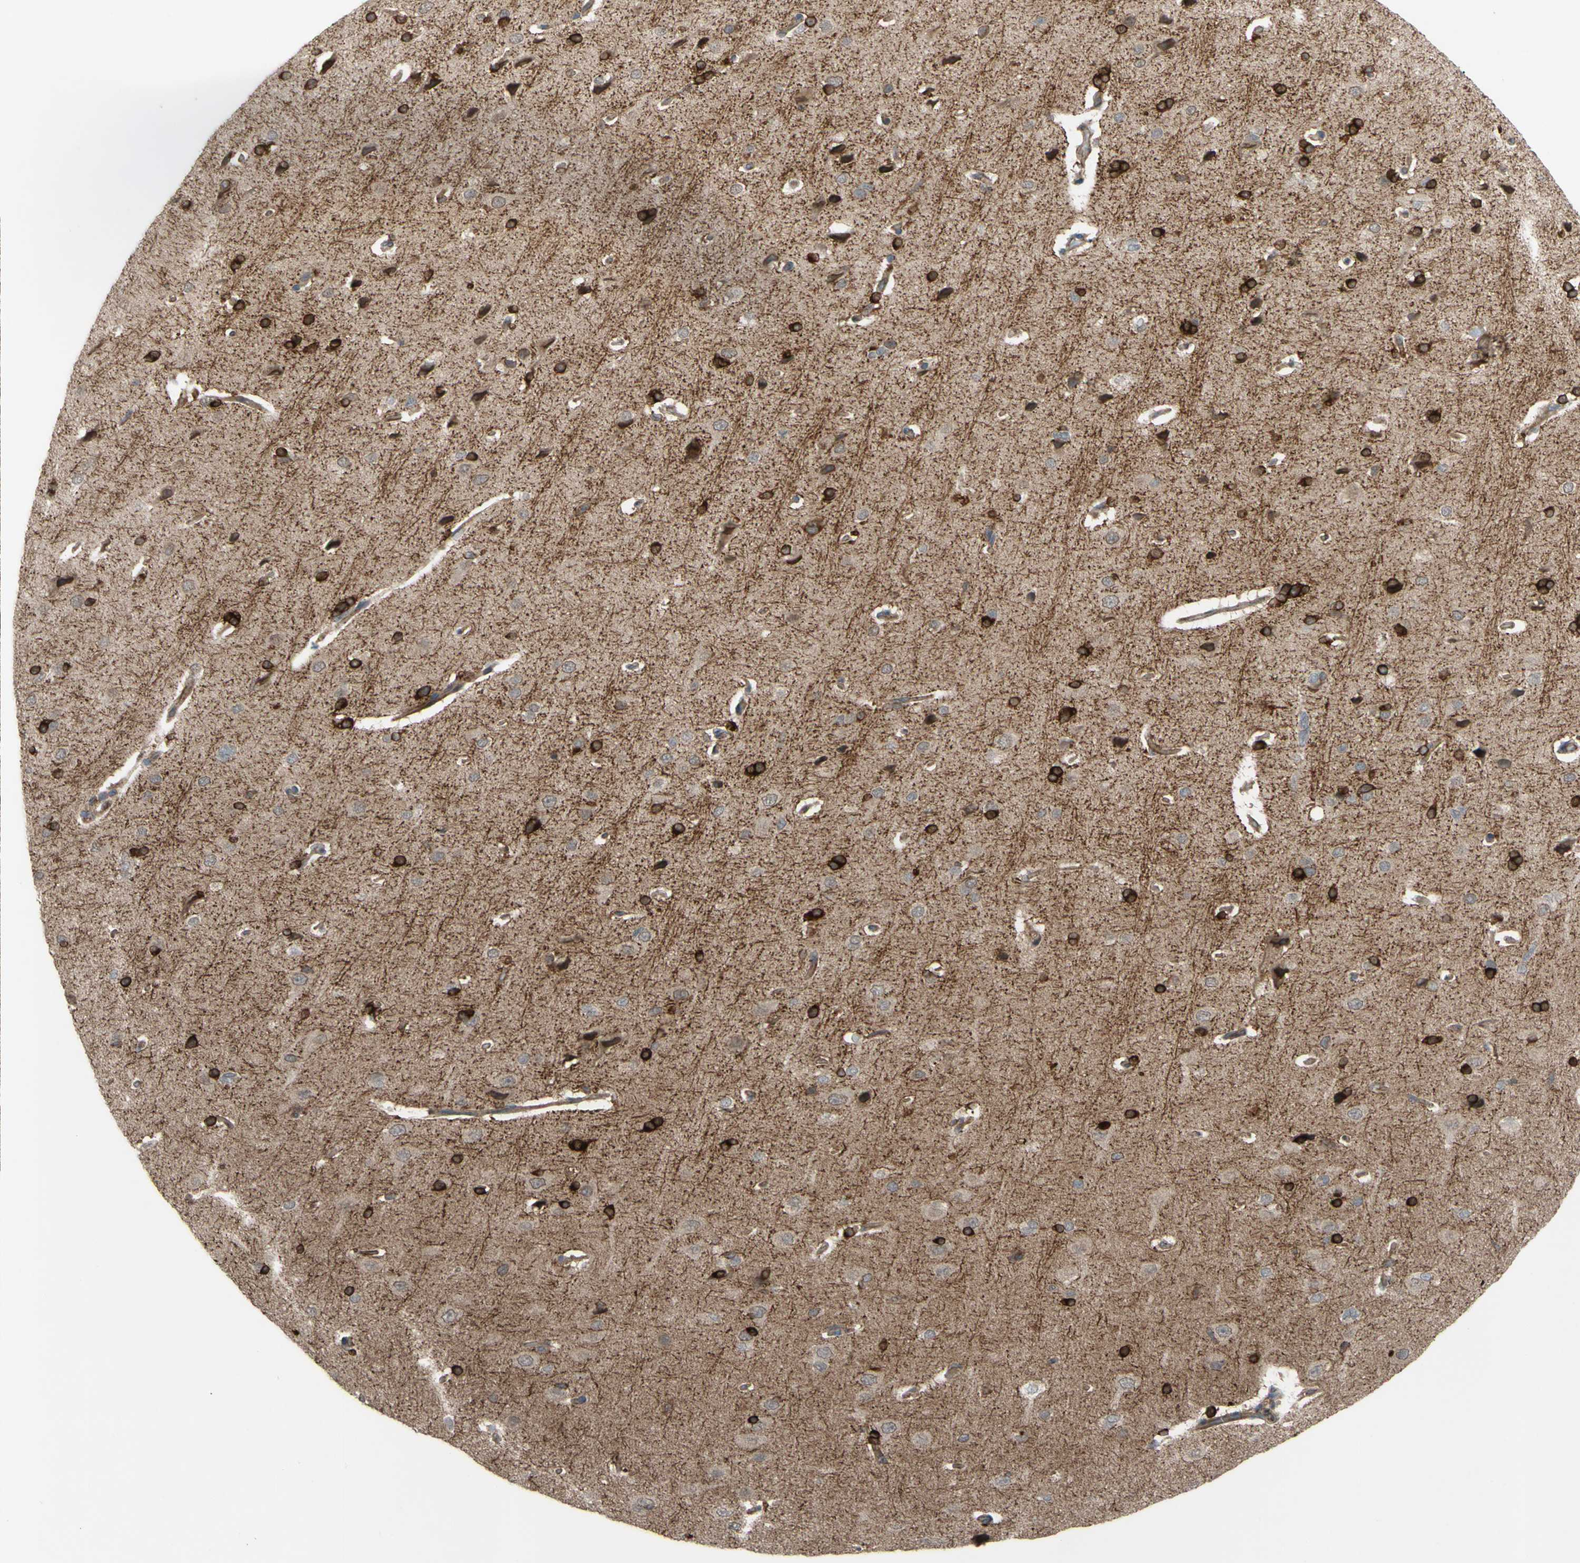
{"staining": {"intensity": "weak", "quantity": ">75%", "location": "cytoplasmic/membranous"}, "tissue": "cerebral cortex", "cell_type": "Endothelial cells", "image_type": "normal", "snomed": [{"axis": "morphology", "description": "Normal tissue, NOS"}, {"axis": "topography", "description": "Cerebral cortex"}], "caption": "Human cerebral cortex stained with a brown dye shows weak cytoplasmic/membranous positive expression in approximately >75% of endothelial cells.", "gene": "SHROOM4", "patient": {"sex": "male", "age": 62}}